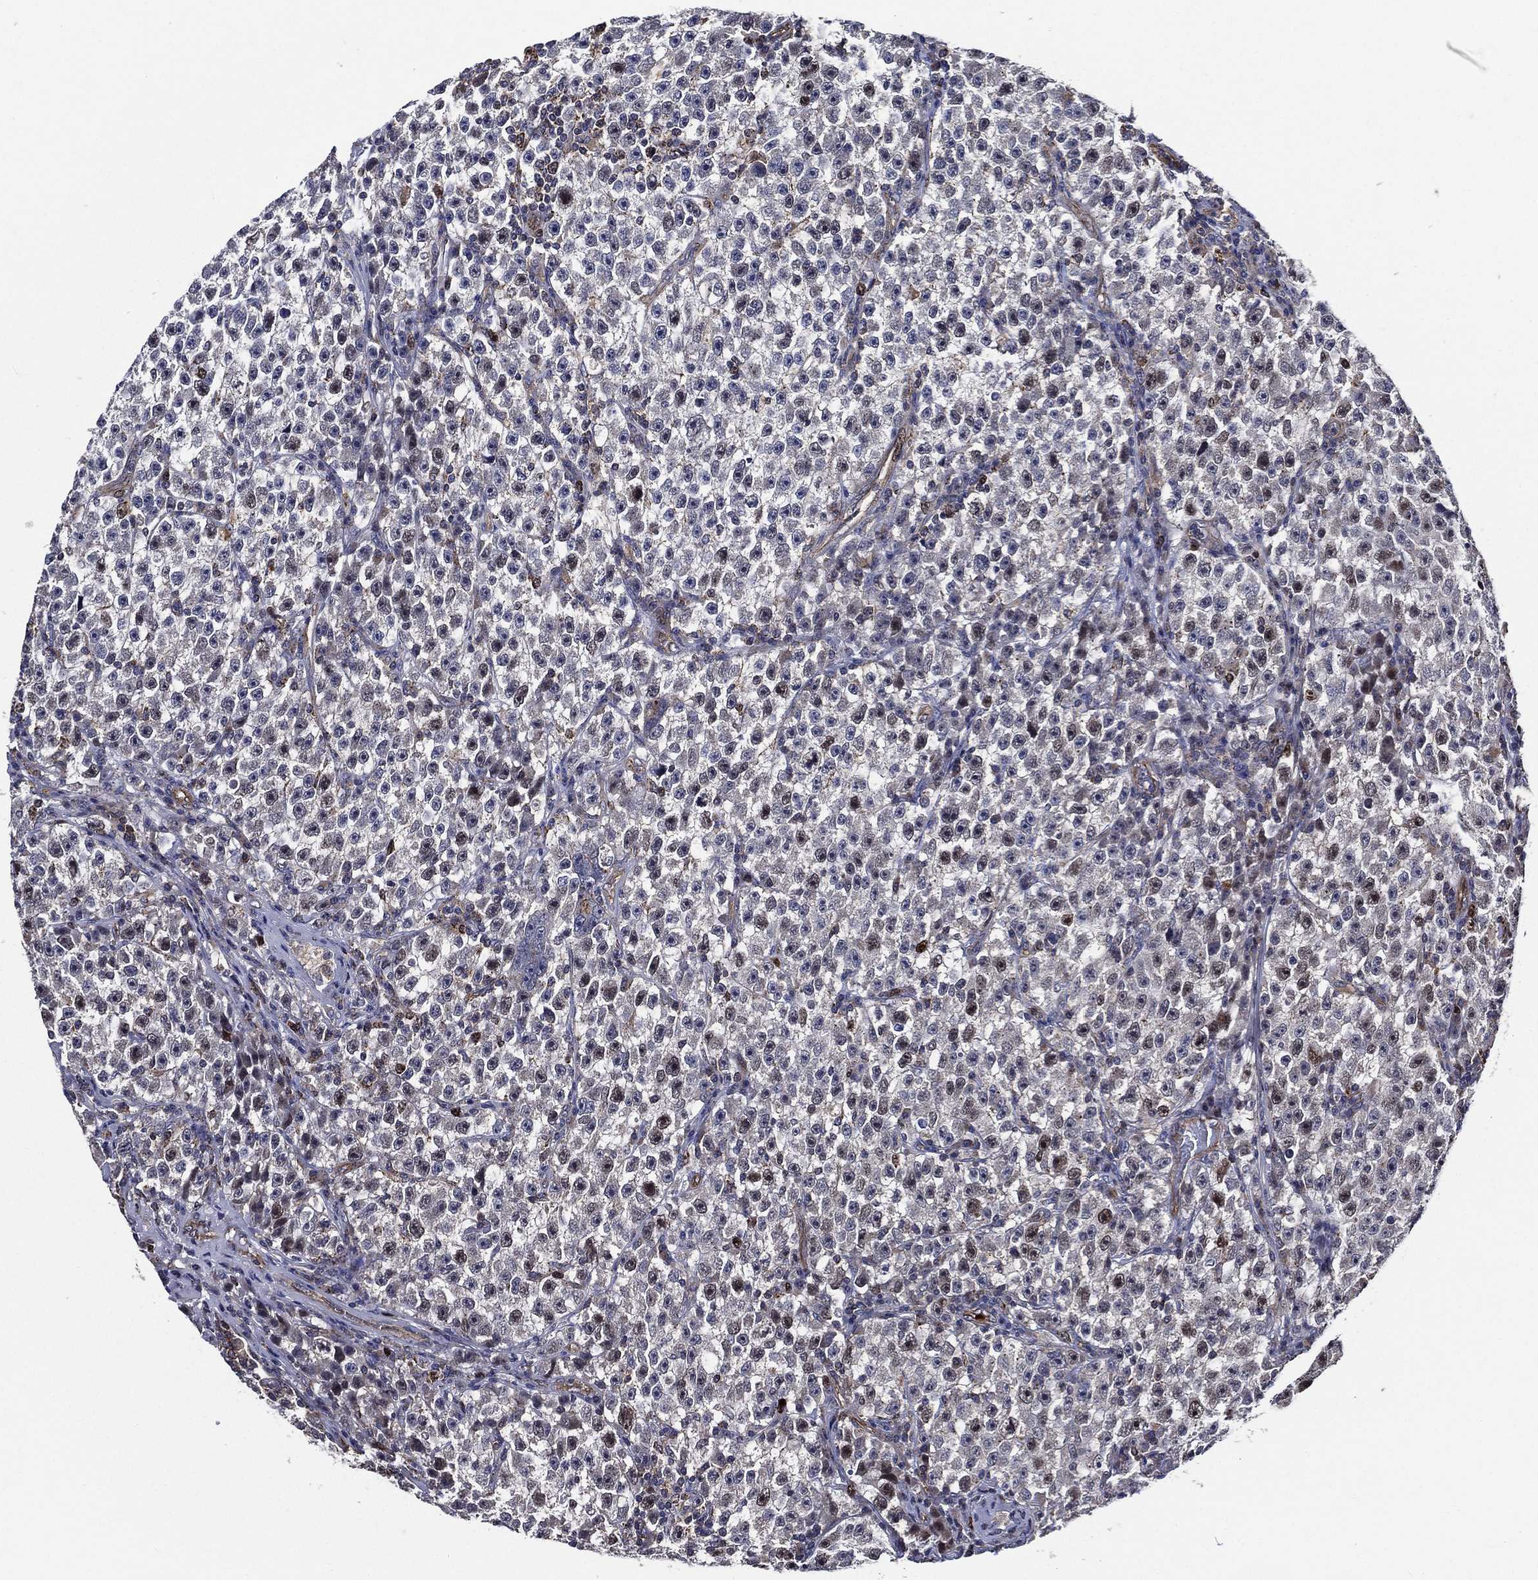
{"staining": {"intensity": "moderate", "quantity": "<25%", "location": "nuclear"}, "tissue": "testis cancer", "cell_type": "Tumor cells", "image_type": "cancer", "snomed": [{"axis": "morphology", "description": "Seminoma, NOS"}, {"axis": "topography", "description": "Testis"}], "caption": "The image displays immunohistochemical staining of testis cancer. There is moderate nuclear staining is identified in approximately <25% of tumor cells.", "gene": "KIF20B", "patient": {"sex": "male", "age": 22}}